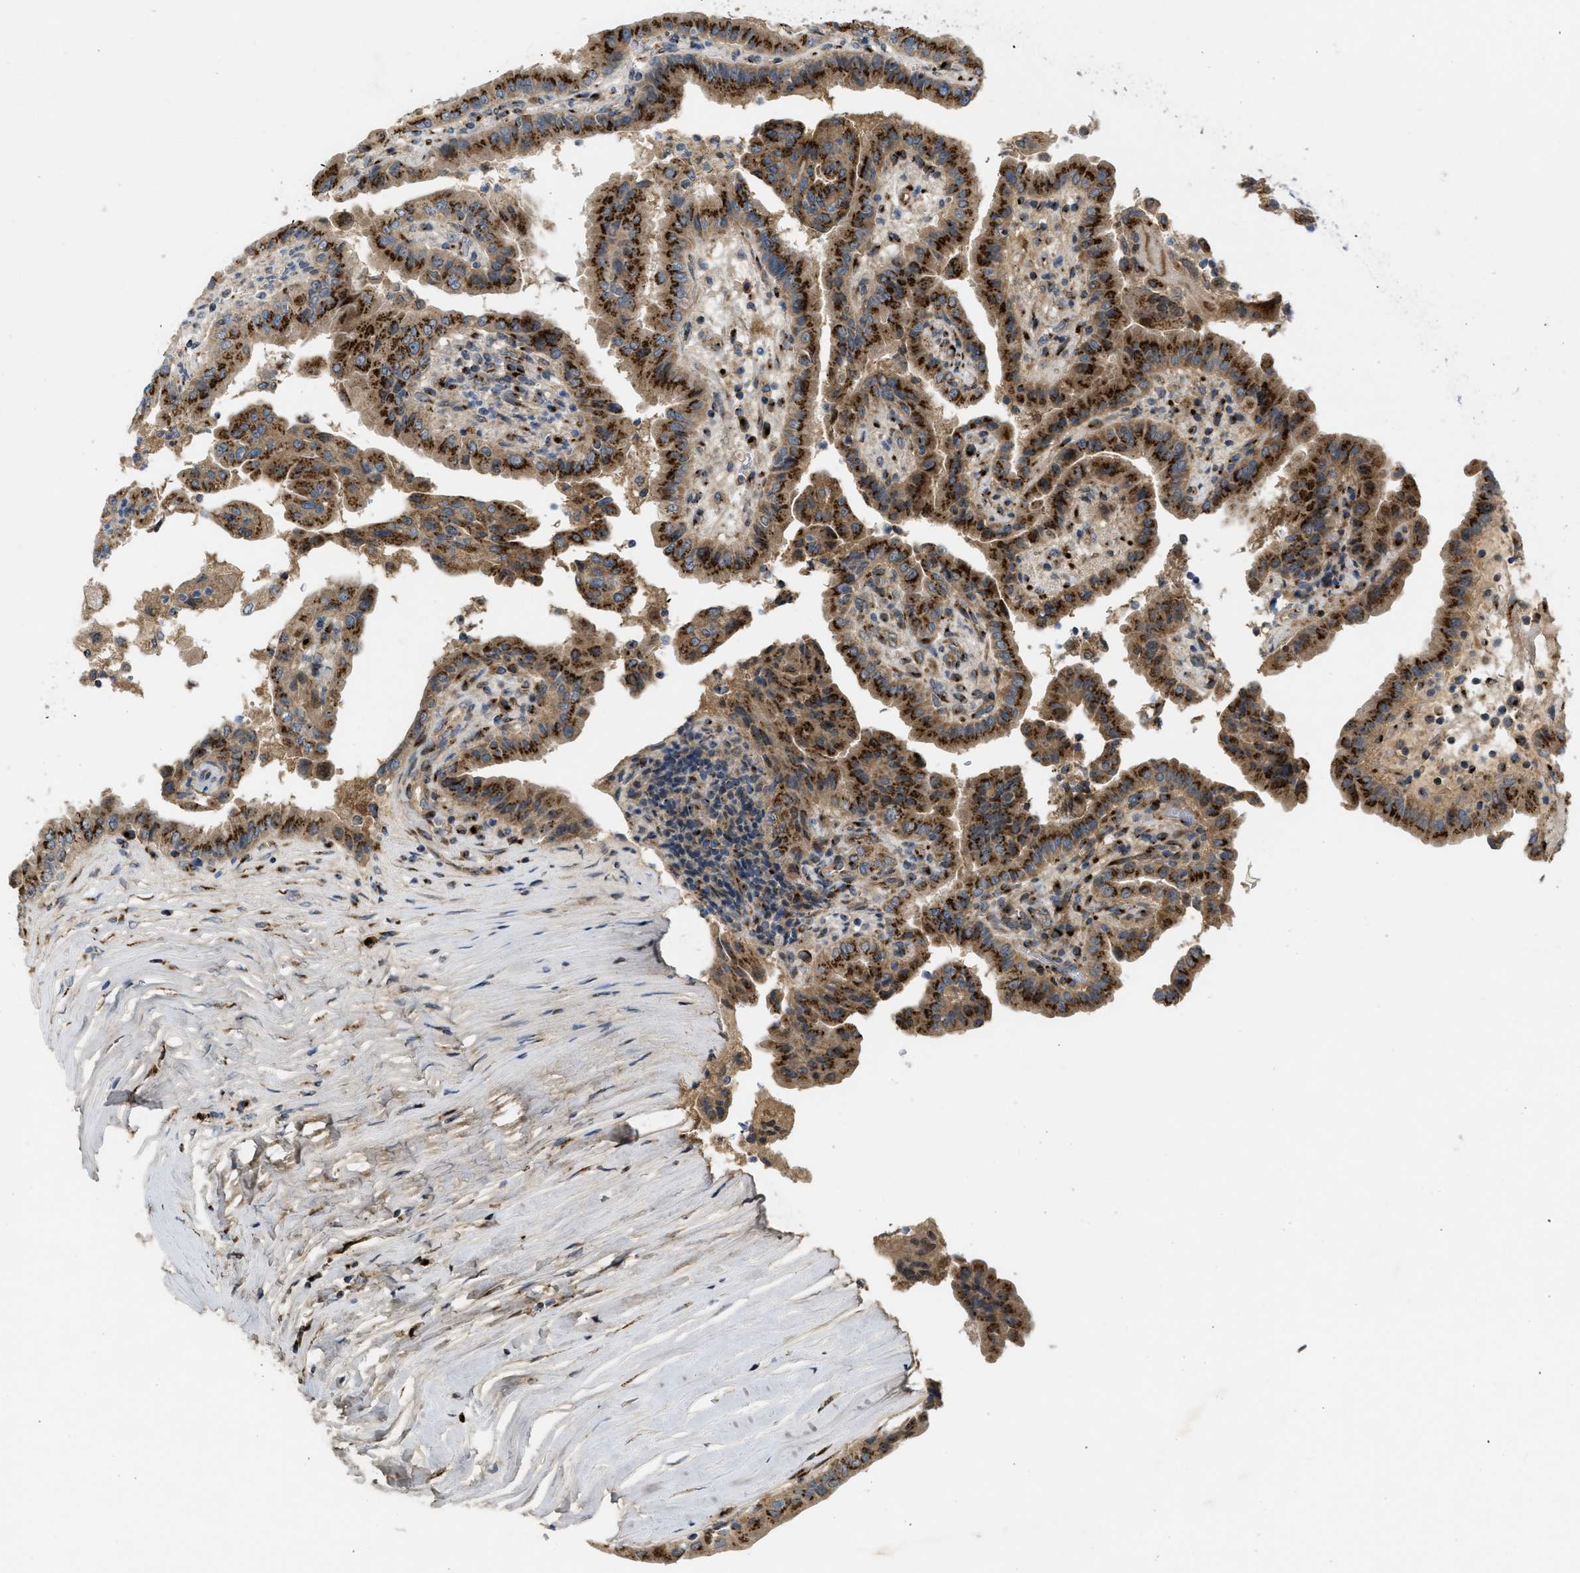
{"staining": {"intensity": "strong", "quantity": ">75%", "location": "cytoplasmic/membranous"}, "tissue": "thyroid cancer", "cell_type": "Tumor cells", "image_type": "cancer", "snomed": [{"axis": "morphology", "description": "Papillary adenocarcinoma, NOS"}, {"axis": "topography", "description": "Thyroid gland"}], "caption": "Thyroid cancer stained for a protein shows strong cytoplasmic/membranous positivity in tumor cells.", "gene": "ZNF70", "patient": {"sex": "male", "age": 33}}